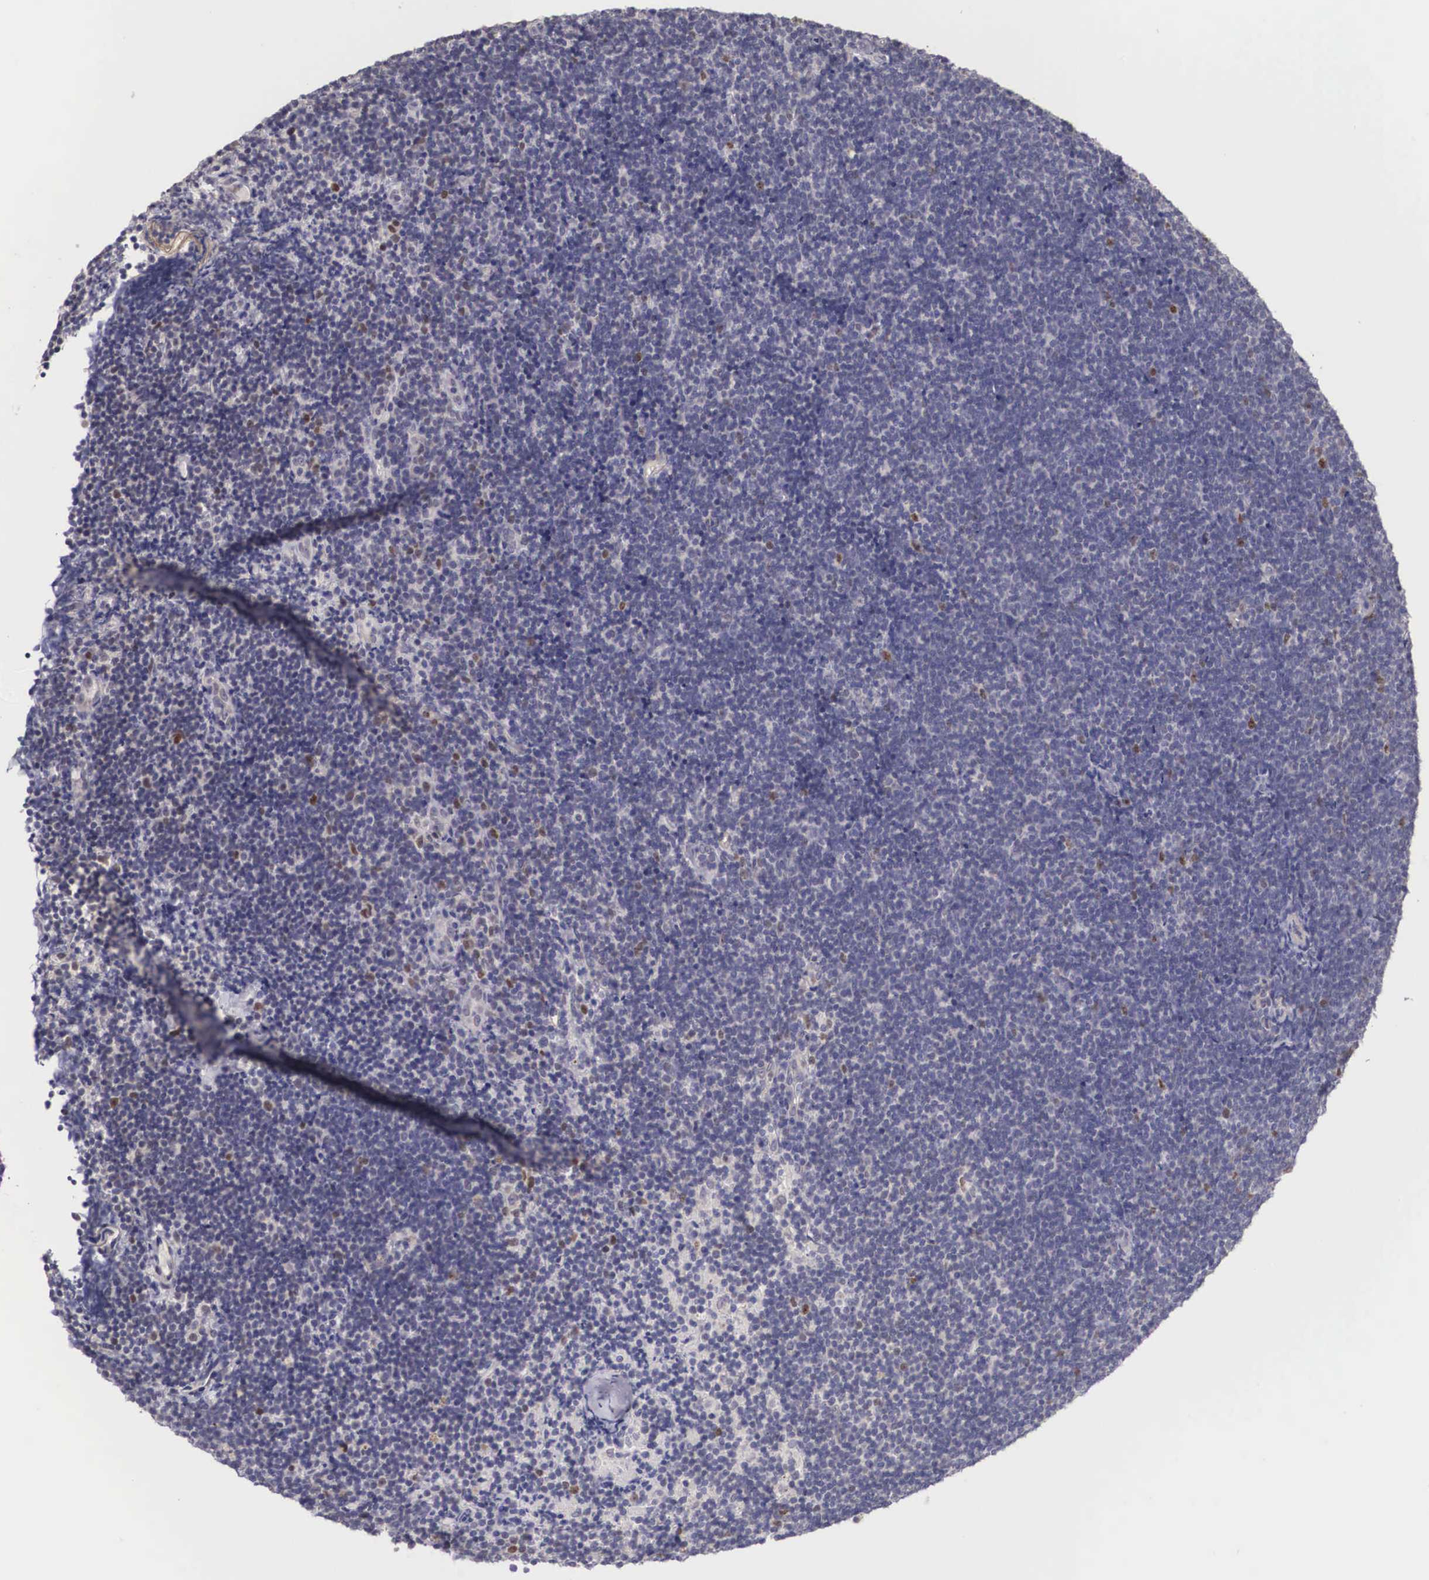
{"staining": {"intensity": "negative", "quantity": "none", "location": "none"}, "tissue": "lymphoma", "cell_type": "Tumor cells", "image_type": "cancer", "snomed": [{"axis": "morphology", "description": "Malignant lymphoma, non-Hodgkin's type, Low grade"}, {"axis": "topography", "description": "Lymph node"}], "caption": "The histopathology image shows no staining of tumor cells in lymphoma.", "gene": "ENOX2", "patient": {"sex": "female", "age": 51}}